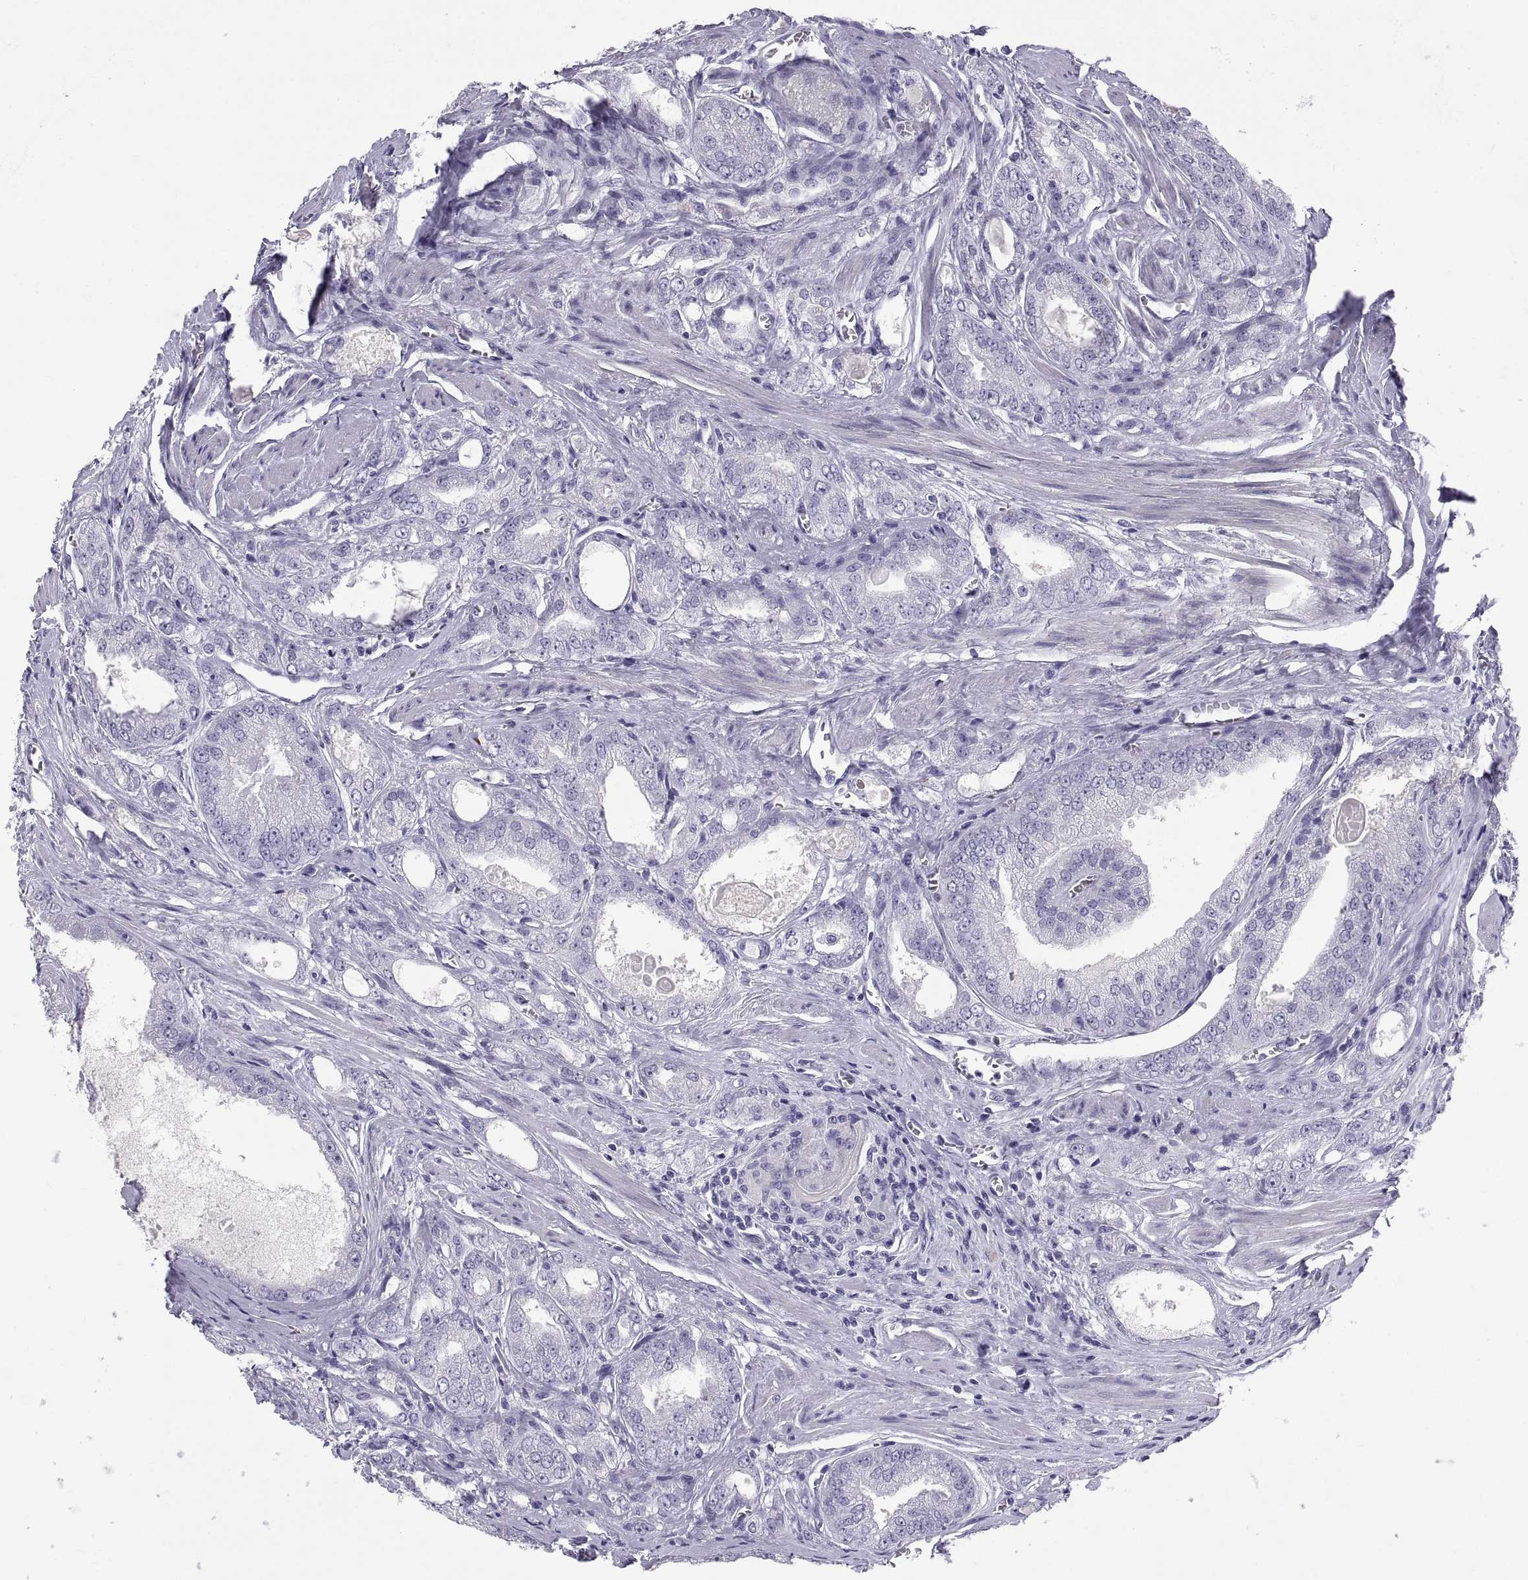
{"staining": {"intensity": "negative", "quantity": "none", "location": "none"}, "tissue": "prostate cancer", "cell_type": "Tumor cells", "image_type": "cancer", "snomed": [{"axis": "morphology", "description": "Adenocarcinoma, NOS"}, {"axis": "morphology", "description": "Adenocarcinoma, High grade"}, {"axis": "topography", "description": "Prostate"}], "caption": "An image of human prostate cancer (adenocarcinoma) is negative for staining in tumor cells. The staining was performed using DAB (3,3'-diaminobenzidine) to visualize the protein expression in brown, while the nuclei were stained in blue with hematoxylin (Magnification: 20x).", "gene": "CT47A10", "patient": {"sex": "male", "age": 70}}